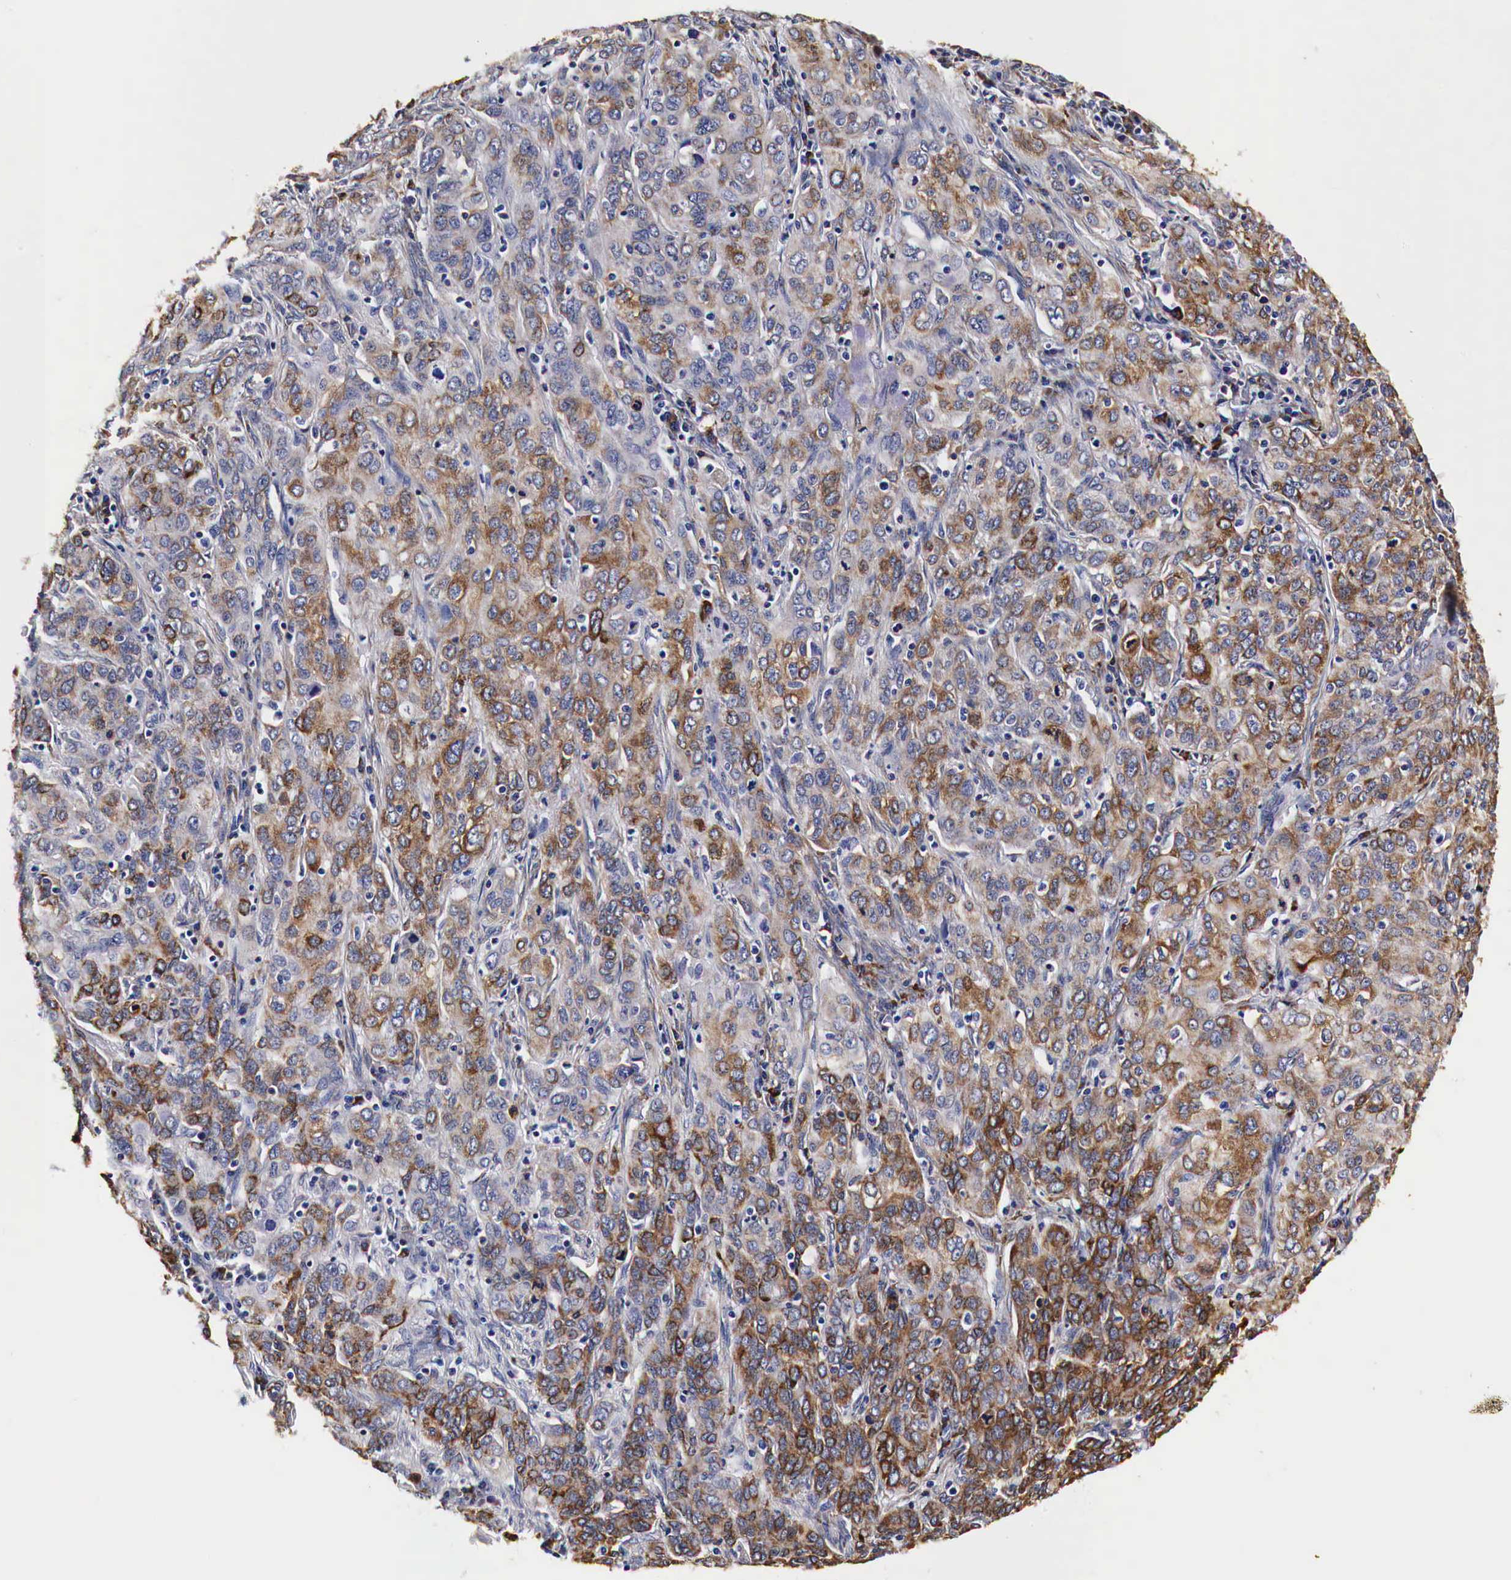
{"staining": {"intensity": "moderate", "quantity": ">75%", "location": "cytoplasmic/membranous"}, "tissue": "cervical cancer", "cell_type": "Tumor cells", "image_type": "cancer", "snomed": [{"axis": "morphology", "description": "Squamous cell carcinoma, NOS"}, {"axis": "topography", "description": "Cervix"}], "caption": "DAB immunohistochemical staining of human cervical cancer exhibits moderate cytoplasmic/membranous protein positivity in approximately >75% of tumor cells. The protein is shown in brown color, while the nuclei are stained blue.", "gene": "CKAP4", "patient": {"sex": "female", "age": 38}}